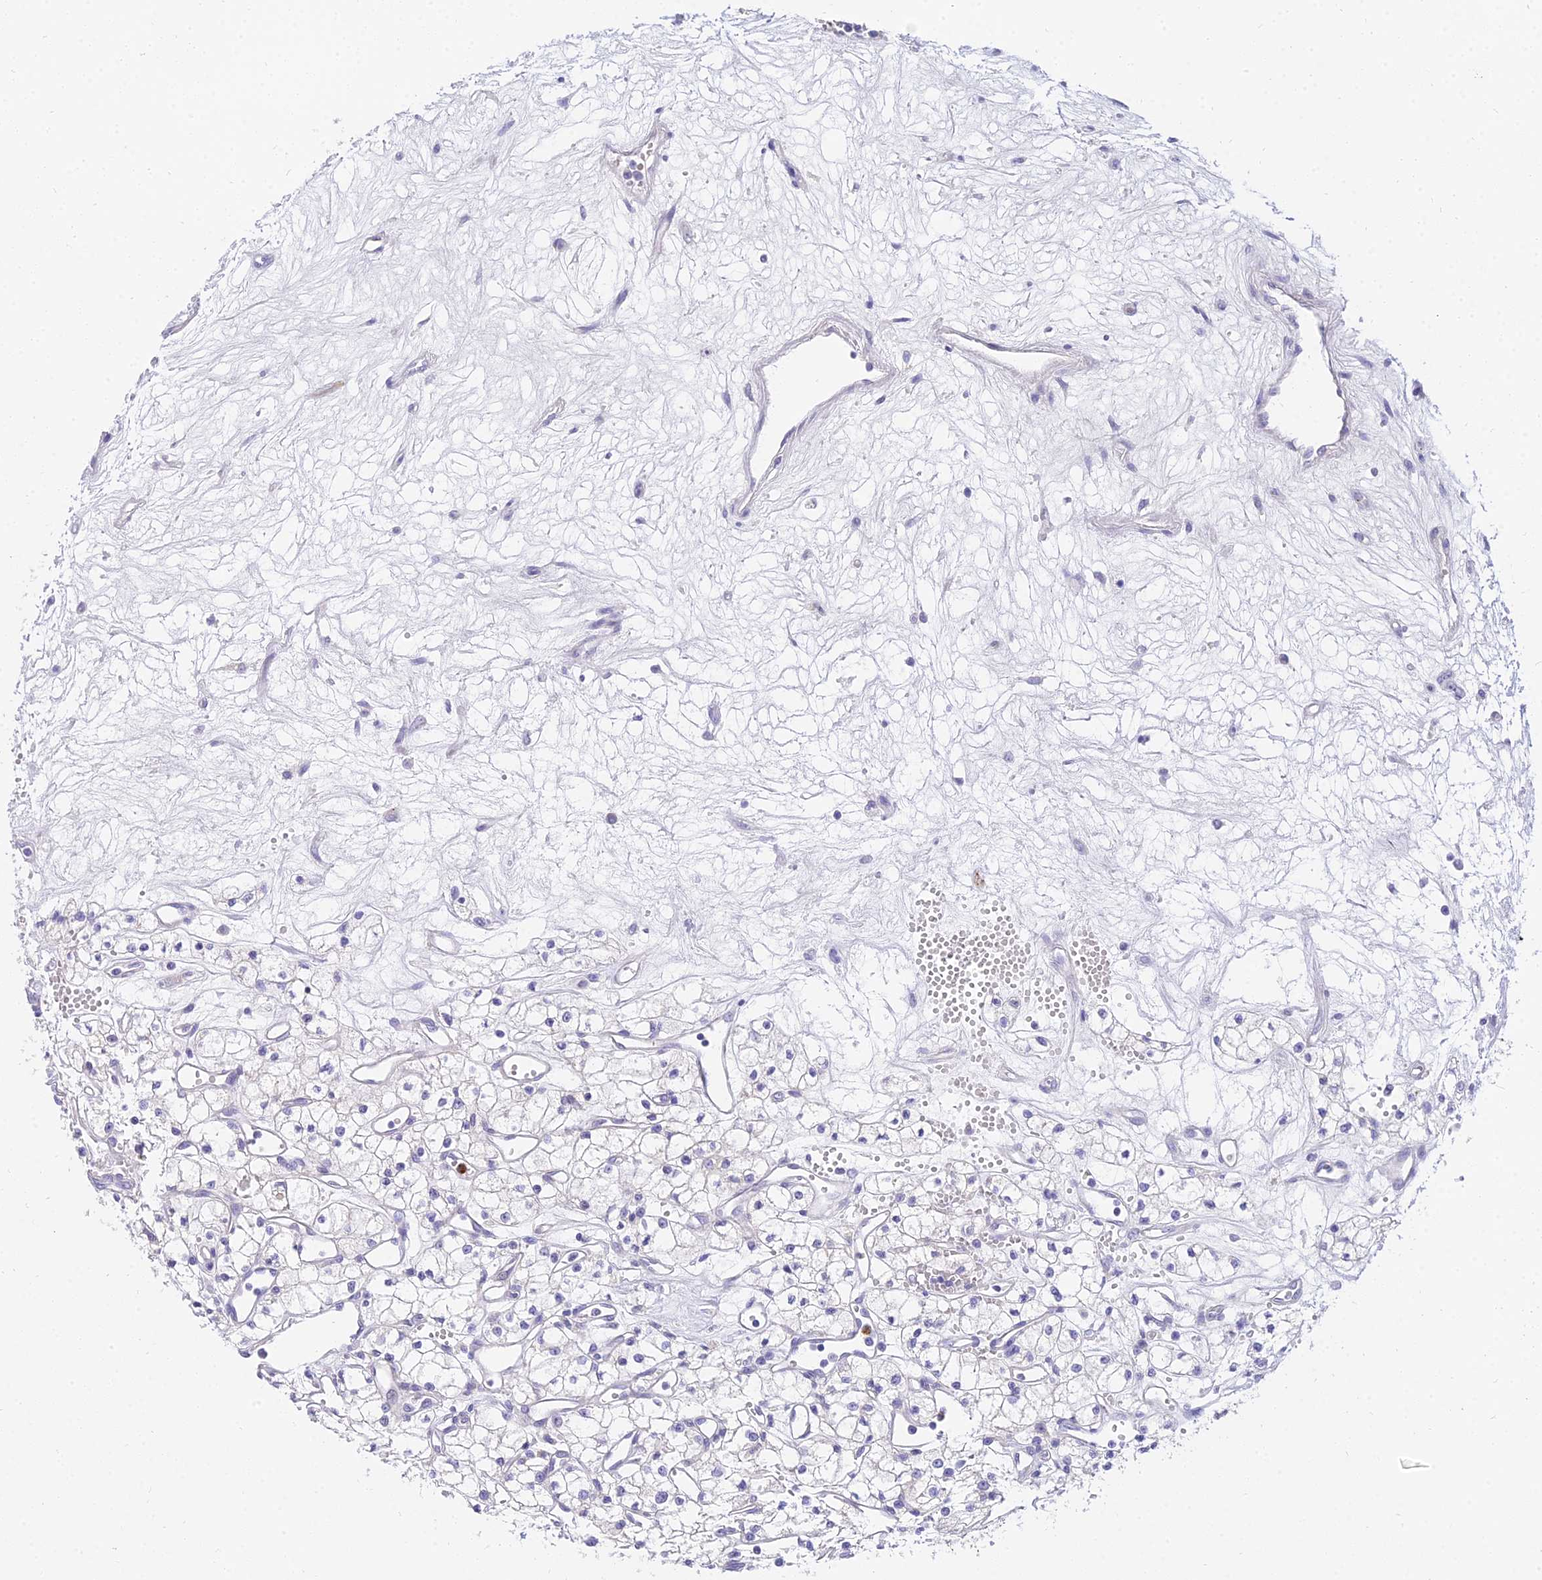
{"staining": {"intensity": "negative", "quantity": "none", "location": "none"}, "tissue": "renal cancer", "cell_type": "Tumor cells", "image_type": "cancer", "snomed": [{"axis": "morphology", "description": "Adenocarcinoma, NOS"}, {"axis": "topography", "description": "Kidney"}], "caption": "This histopathology image is of renal cancer stained with immunohistochemistry to label a protein in brown with the nuclei are counter-stained blue. There is no positivity in tumor cells.", "gene": "VWC2L", "patient": {"sex": "male", "age": 59}}